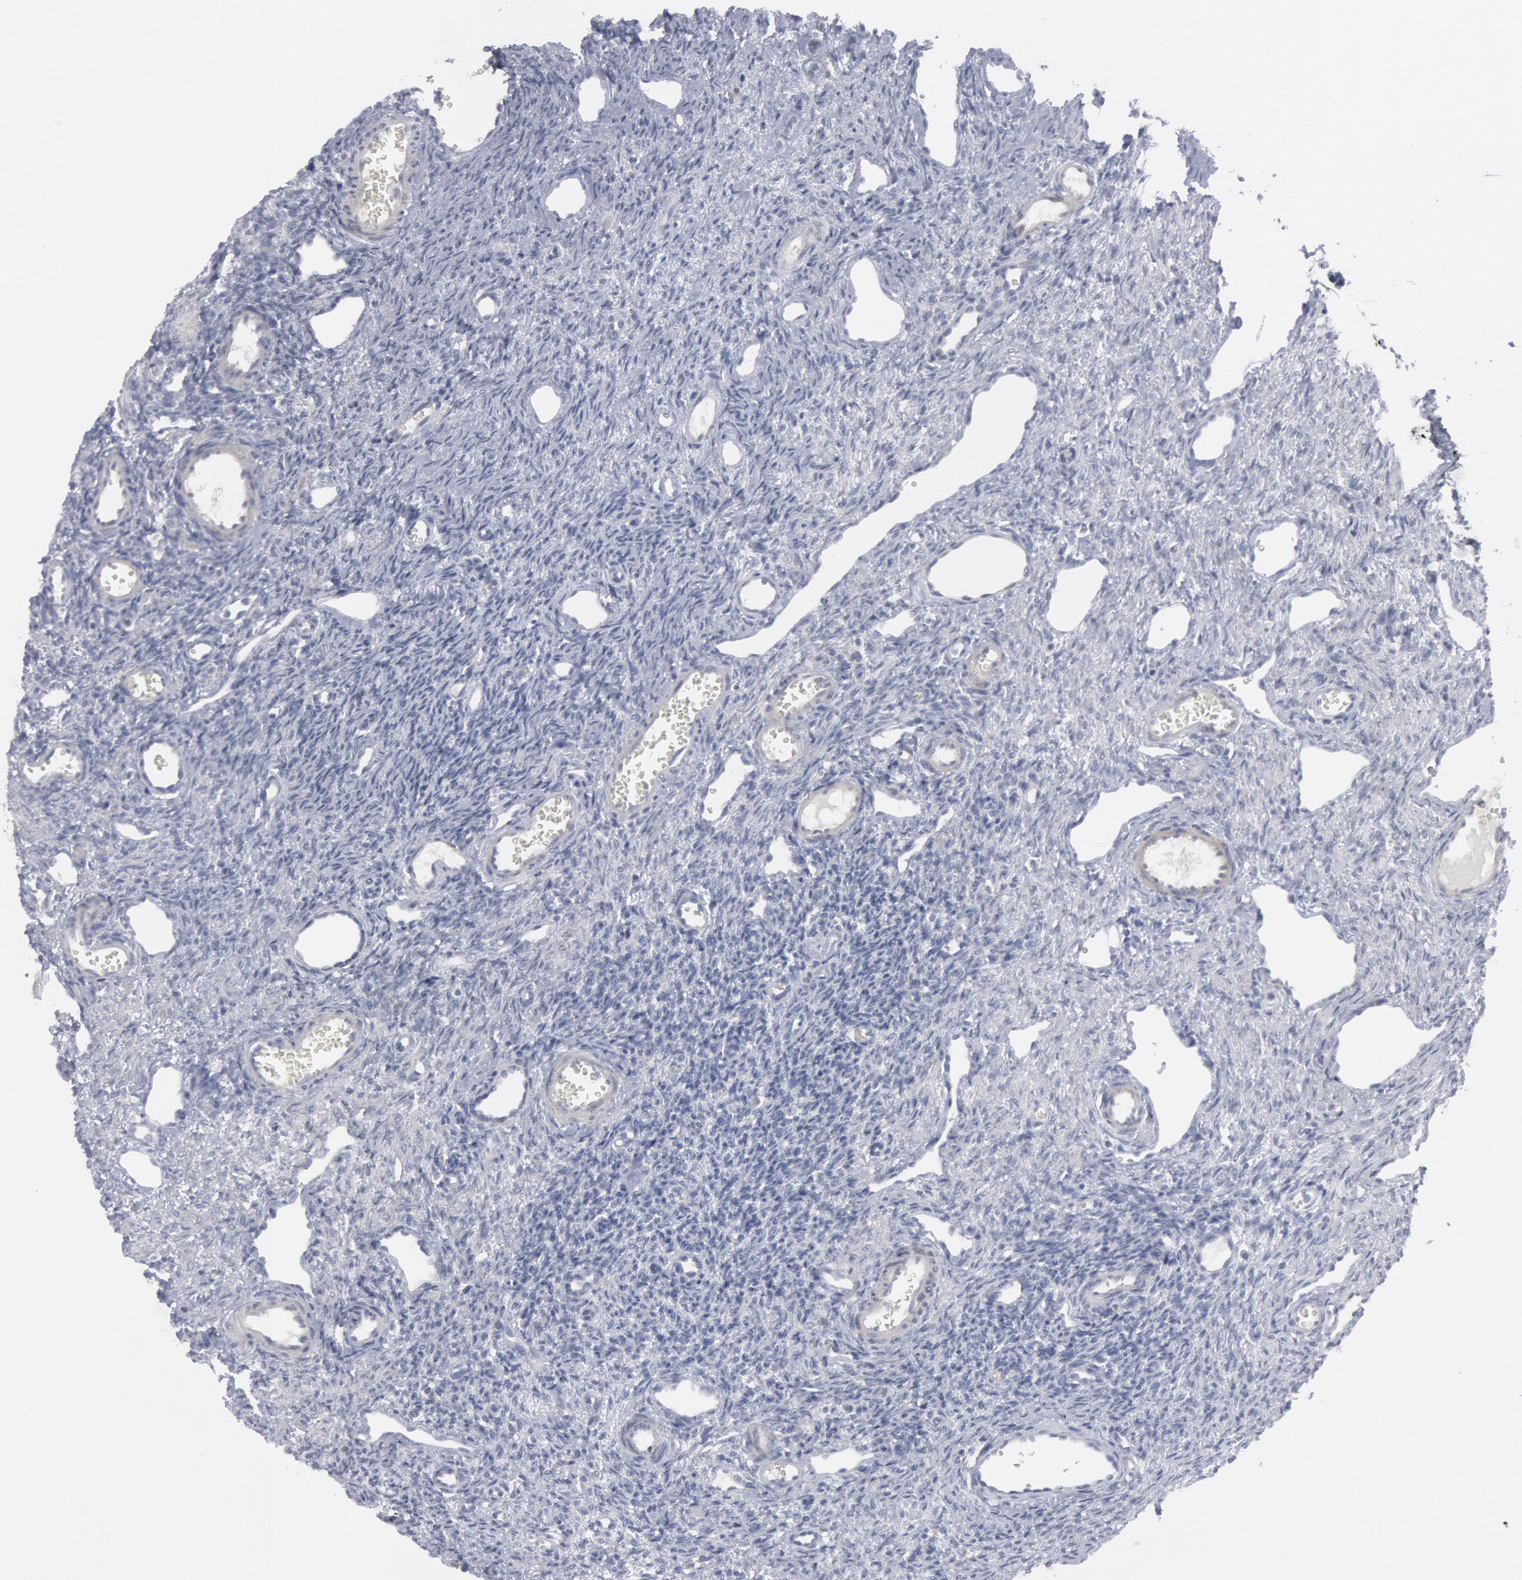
{"staining": {"intensity": "weak", "quantity": "<25%", "location": "cytoplasmic/membranous"}, "tissue": "ovary", "cell_type": "Ovarian stroma cells", "image_type": "normal", "snomed": [{"axis": "morphology", "description": "Normal tissue, NOS"}, {"axis": "topography", "description": "Ovary"}], "caption": "IHC photomicrograph of normal ovary stained for a protein (brown), which displays no staining in ovarian stroma cells. (Stains: DAB (3,3'-diaminobenzidine) immunohistochemistry with hematoxylin counter stain, Microscopy: brightfield microscopy at high magnification).", "gene": "DMC1", "patient": {"sex": "female", "age": 33}}